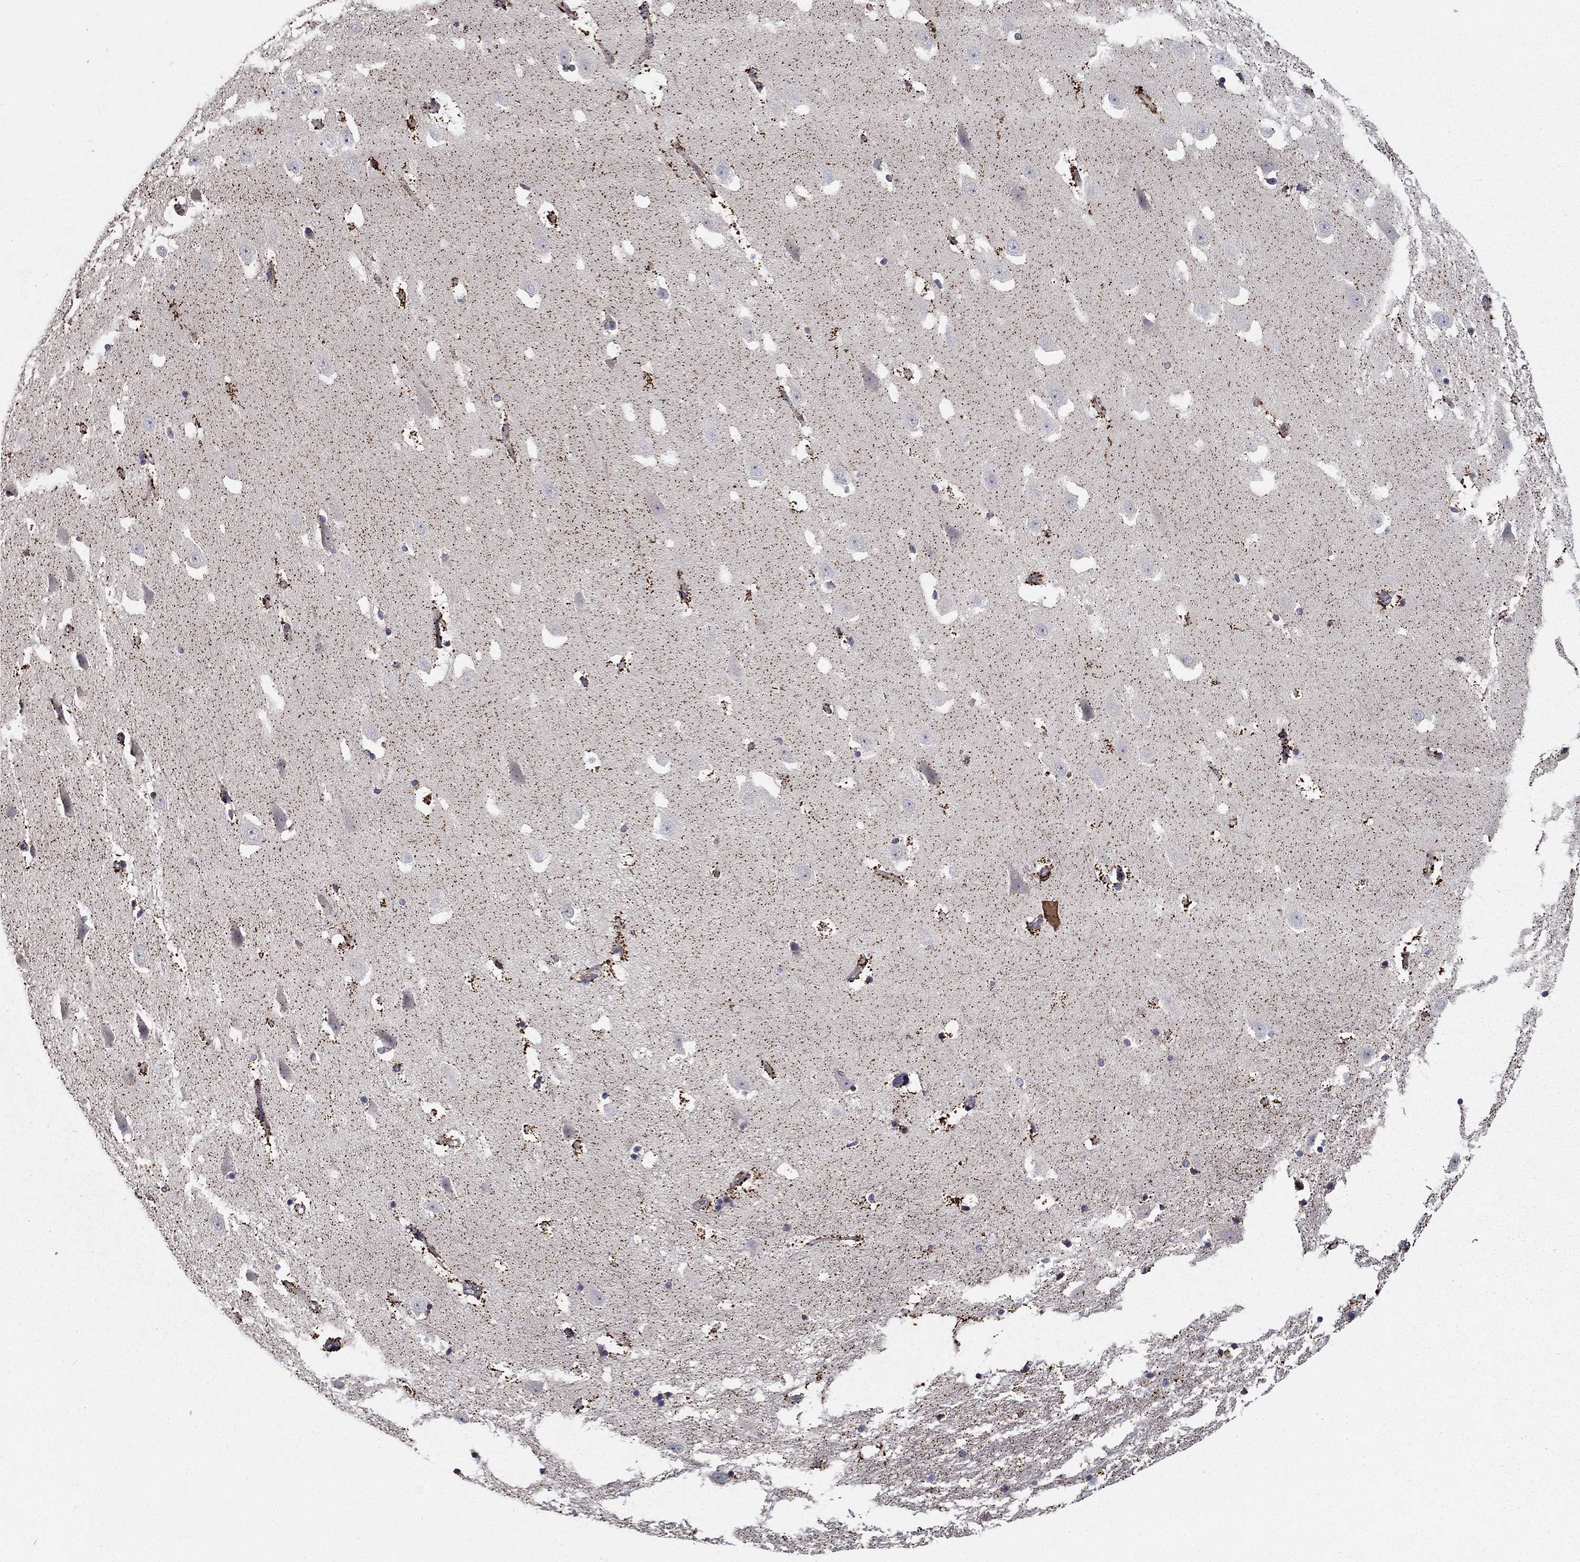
{"staining": {"intensity": "strong", "quantity": "<25%", "location": "cytoplasmic/membranous"}, "tissue": "hippocampus", "cell_type": "Glial cells", "image_type": "normal", "snomed": [{"axis": "morphology", "description": "Normal tissue, NOS"}, {"axis": "topography", "description": "Hippocampus"}], "caption": "Immunohistochemical staining of unremarkable hippocampus reveals <25% levels of strong cytoplasmic/membranous protein positivity in approximately <25% of glial cells.", "gene": "ALDH4A1", "patient": {"sex": "male", "age": 49}}